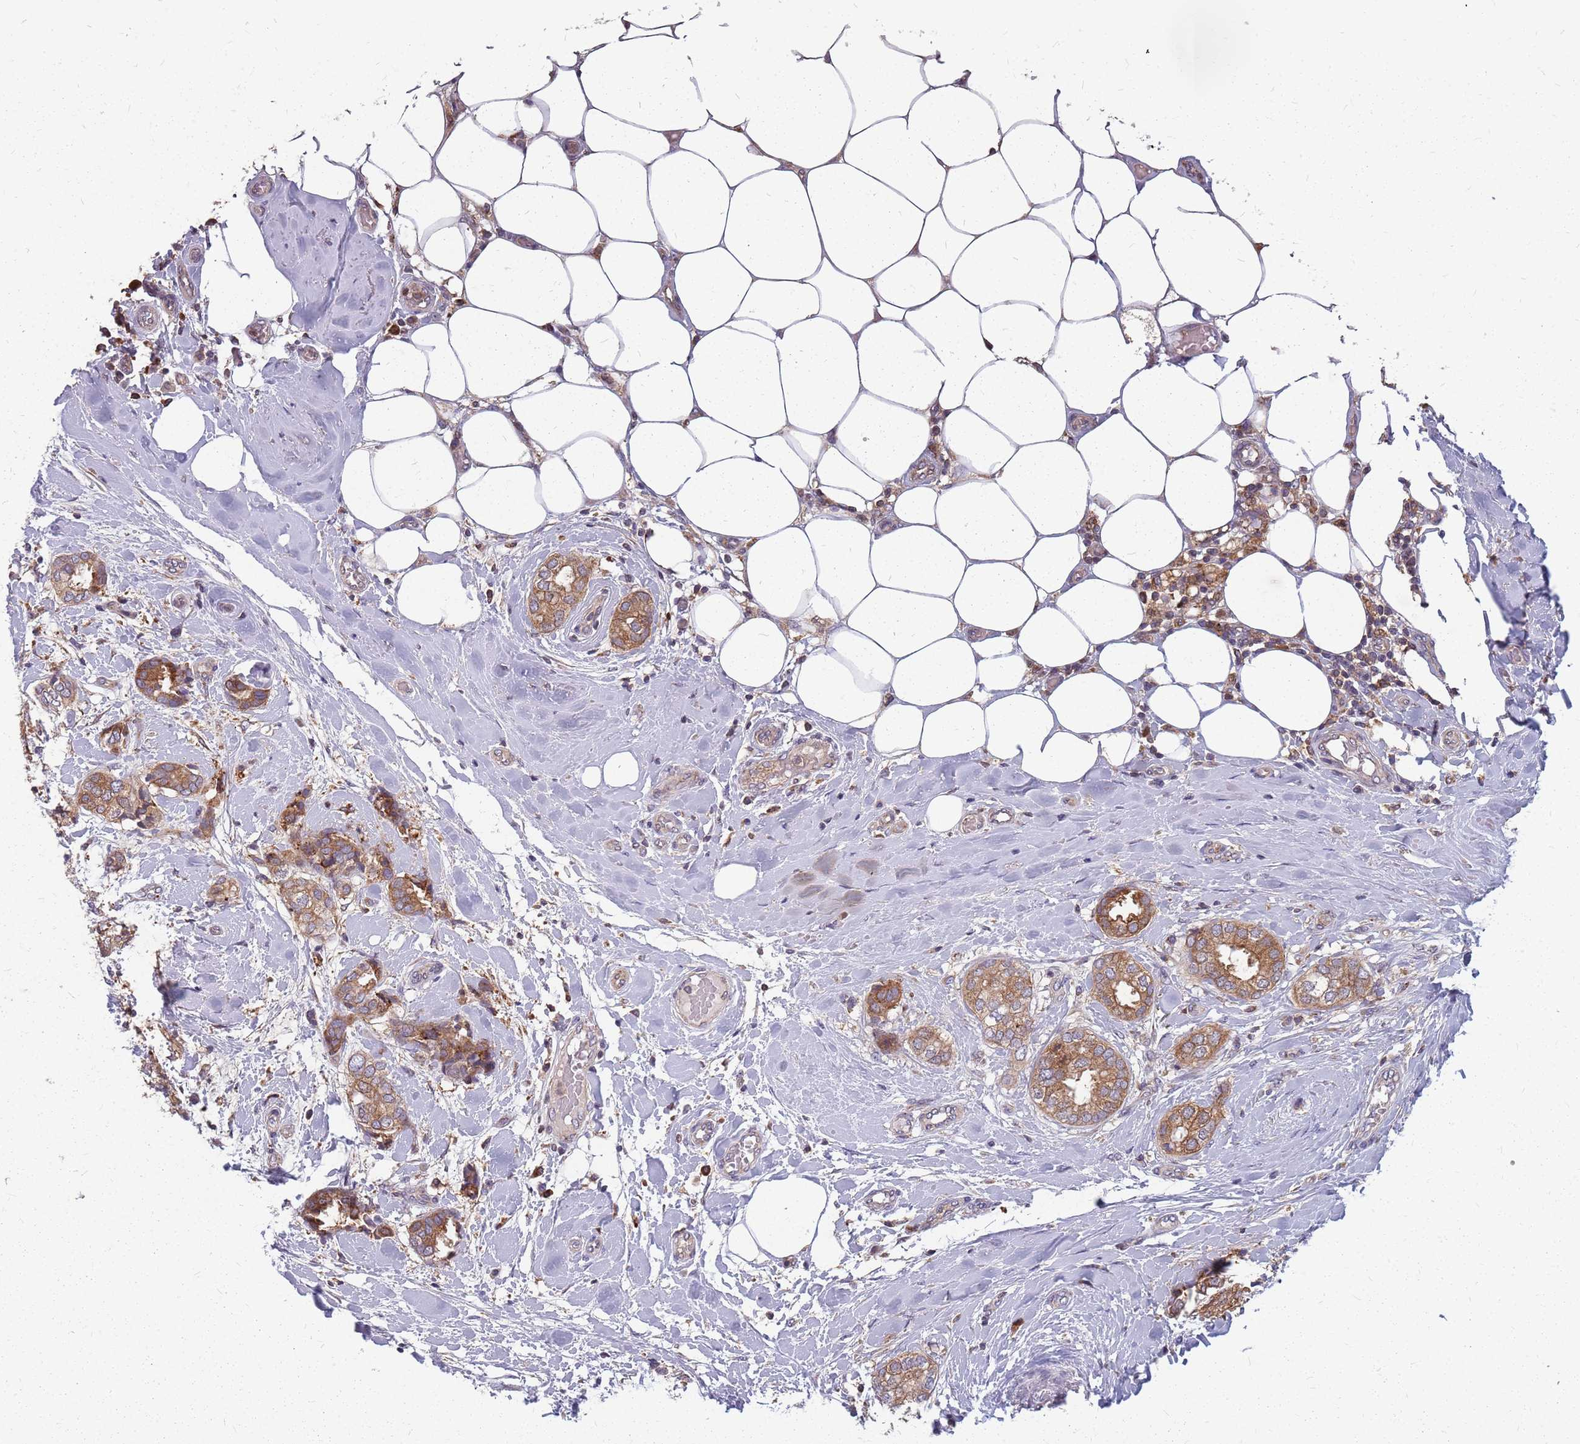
{"staining": {"intensity": "moderate", "quantity": ">75%", "location": "cytoplasmic/membranous"}, "tissue": "breast cancer", "cell_type": "Tumor cells", "image_type": "cancer", "snomed": [{"axis": "morphology", "description": "Duct carcinoma"}, {"axis": "topography", "description": "Breast"}], "caption": "Protein staining demonstrates moderate cytoplasmic/membranous staining in approximately >75% of tumor cells in infiltrating ductal carcinoma (breast).", "gene": "NME4", "patient": {"sex": "female", "age": 73}}